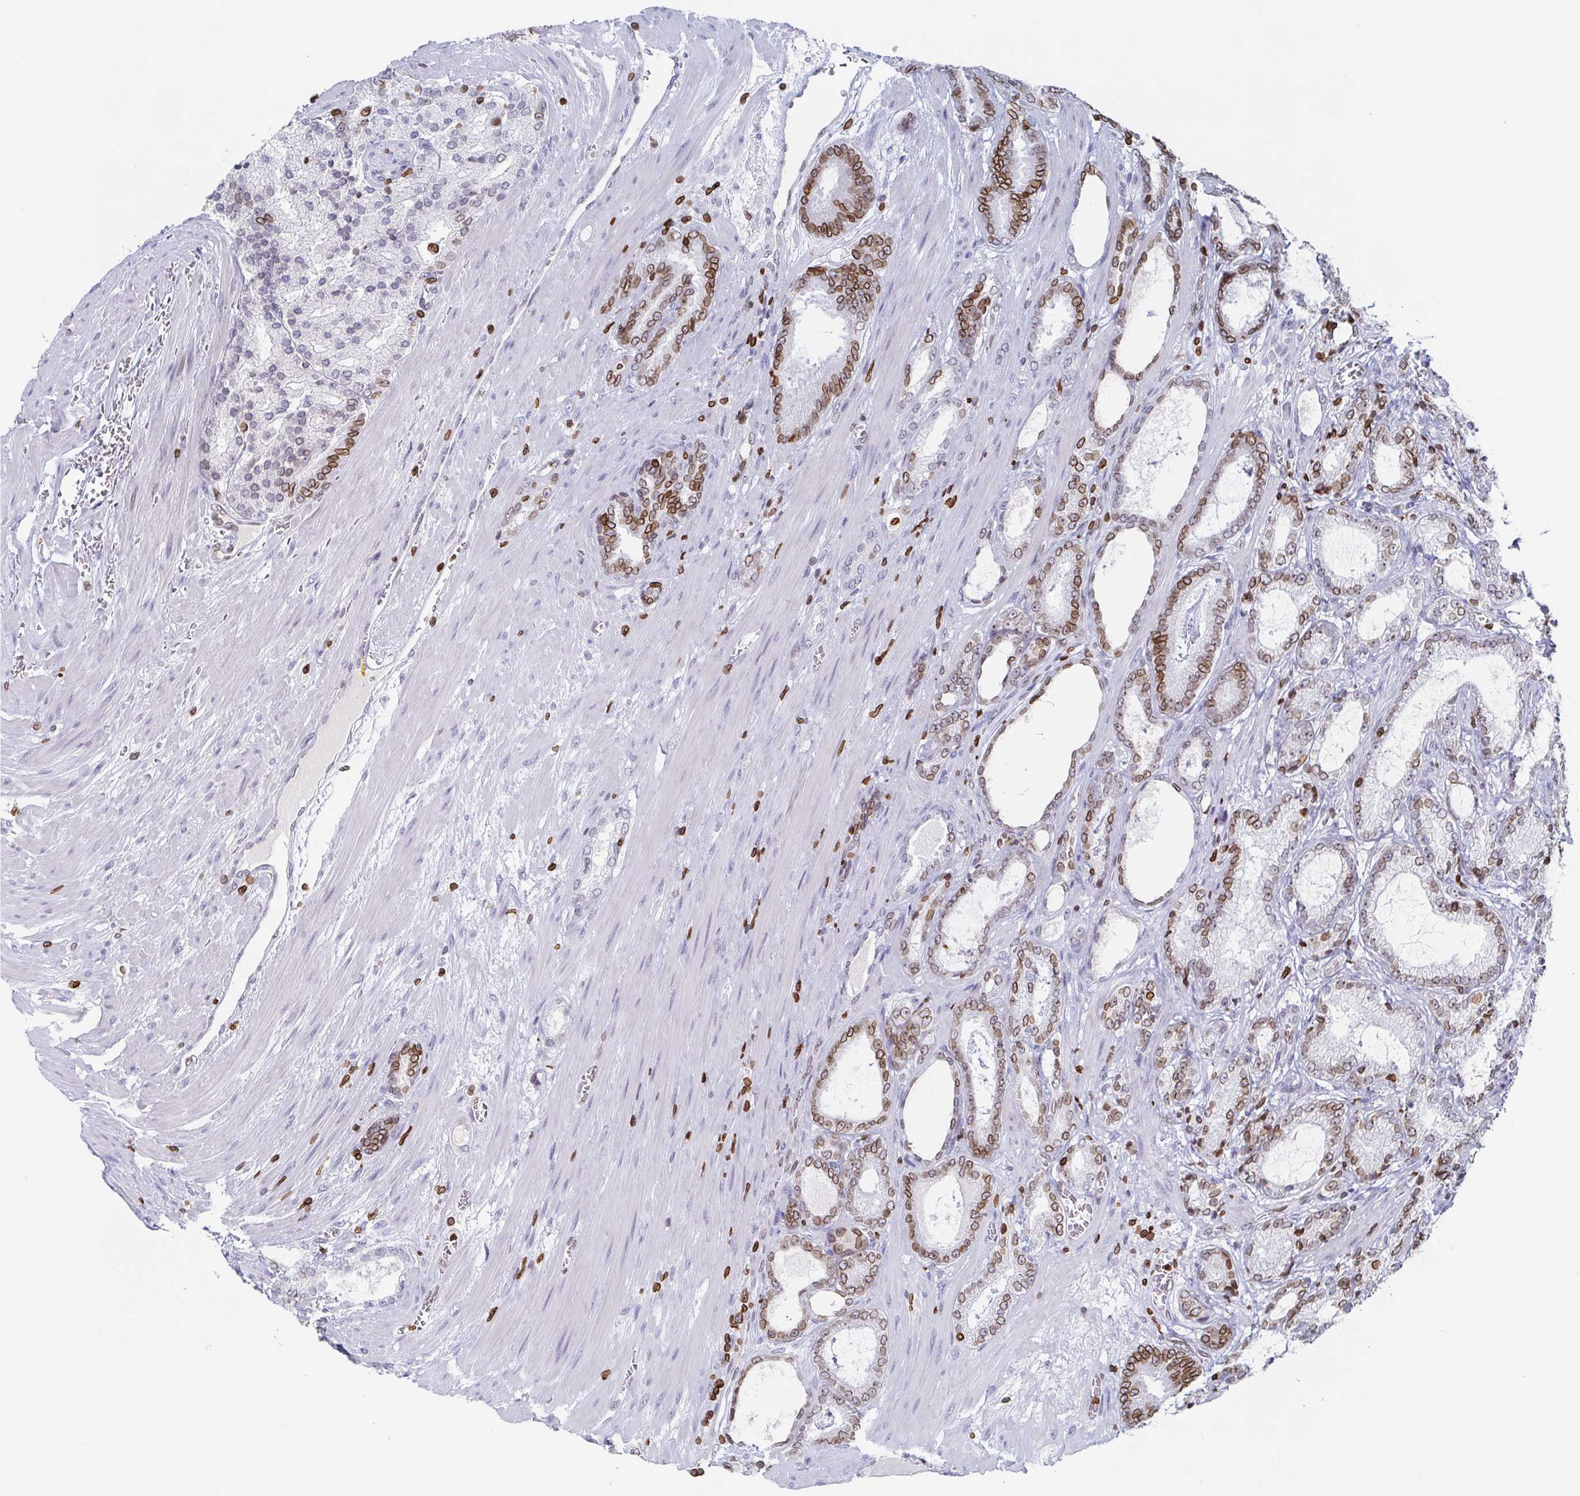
{"staining": {"intensity": "moderate", "quantity": ">75%", "location": "cytoplasmic/membranous,nuclear"}, "tissue": "prostate cancer", "cell_type": "Tumor cells", "image_type": "cancer", "snomed": [{"axis": "morphology", "description": "Adenocarcinoma, High grade"}, {"axis": "topography", "description": "Prostate"}], "caption": "This photomicrograph reveals IHC staining of adenocarcinoma (high-grade) (prostate), with medium moderate cytoplasmic/membranous and nuclear positivity in about >75% of tumor cells.", "gene": "BTBD7", "patient": {"sex": "male", "age": 64}}